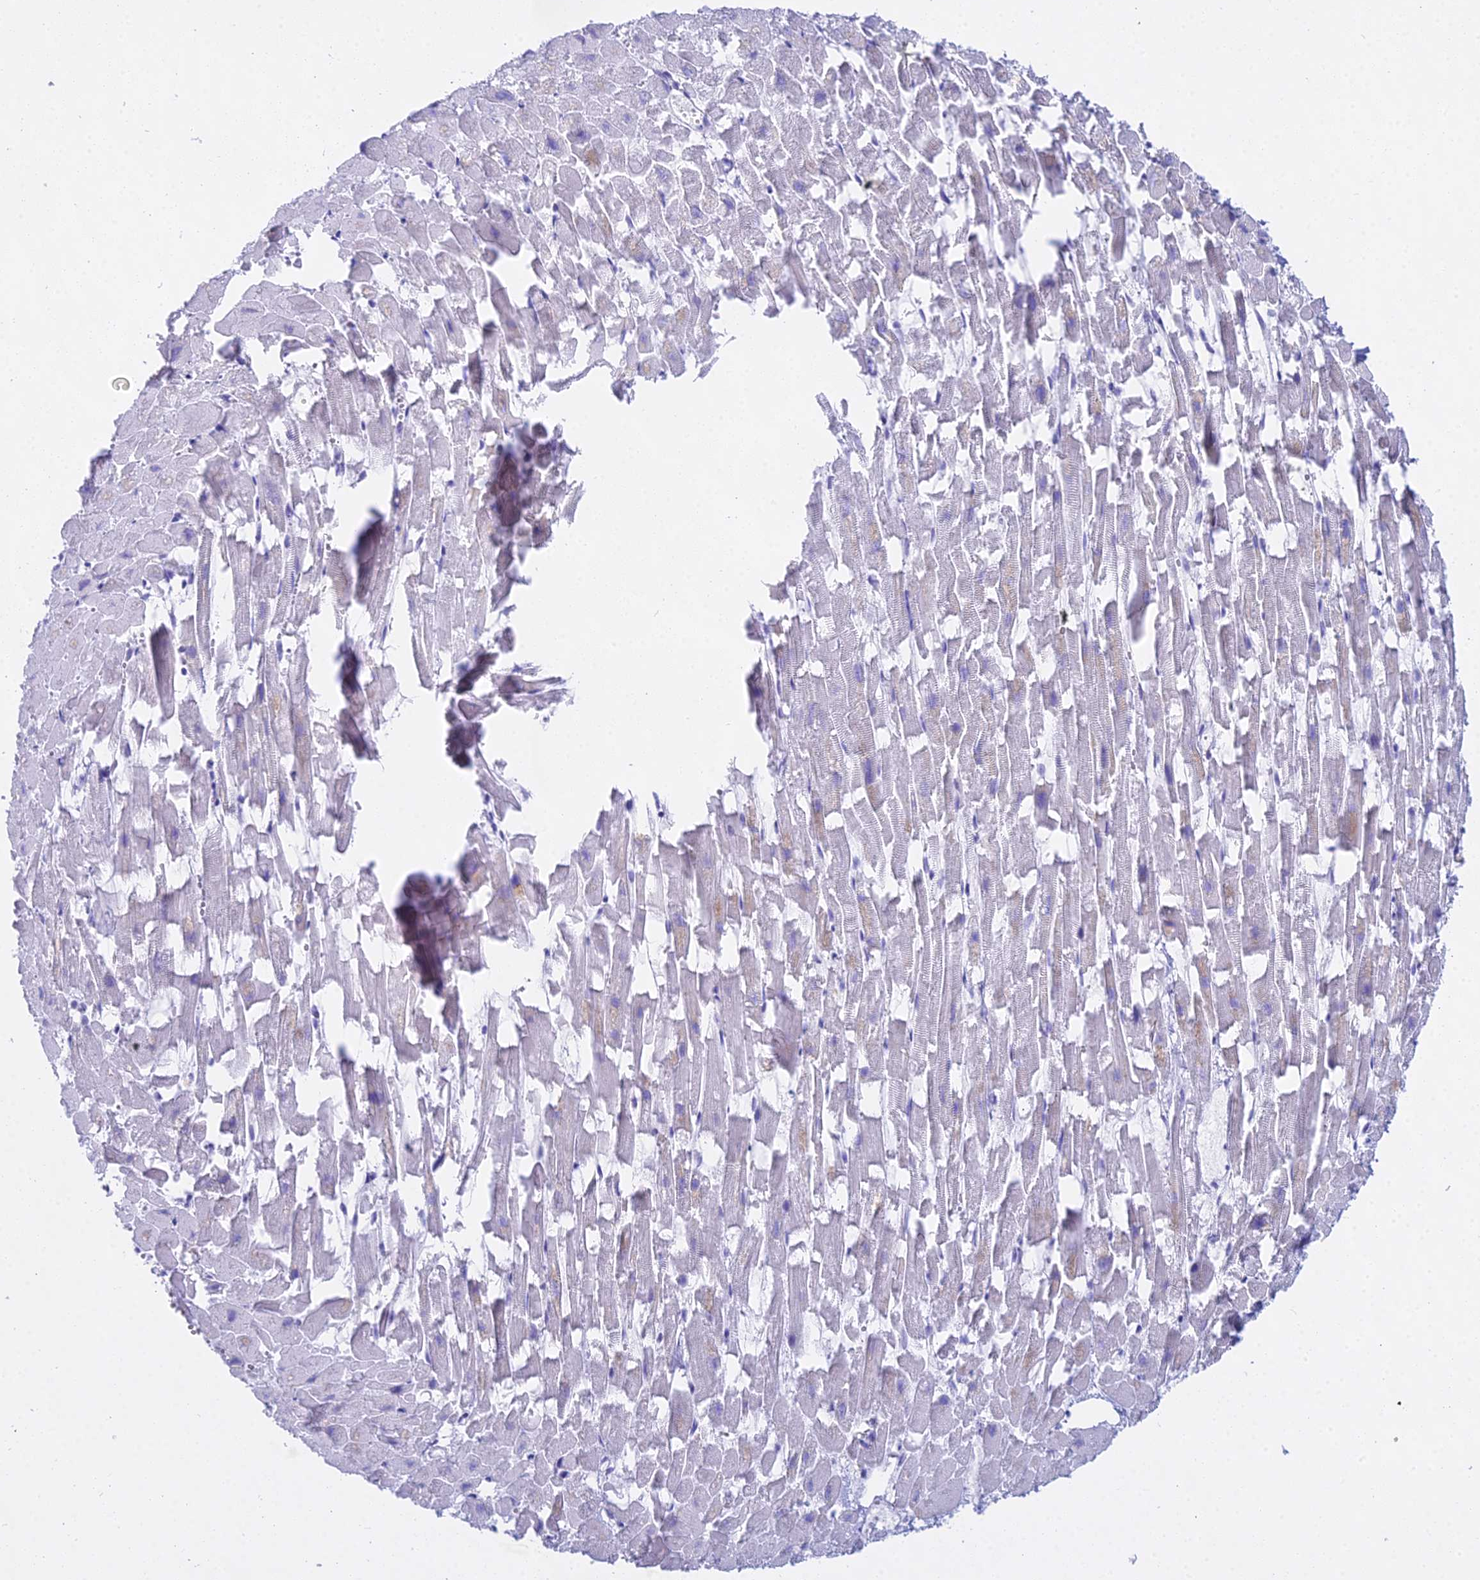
{"staining": {"intensity": "negative", "quantity": "none", "location": "none"}, "tissue": "heart muscle", "cell_type": "Cardiomyocytes", "image_type": "normal", "snomed": [{"axis": "morphology", "description": "Normal tissue, NOS"}, {"axis": "topography", "description": "Heart"}], "caption": "Image shows no significant protein expression in cardiomyocytes of normal heart muscle. The staining is performed using DAB (3,3'-diaminobenzidine) brown chromogen with nuclei counter-stained in using hematoxylin.", "gene": "CGB1", "patient": {"sex": "female", "age": 64}}